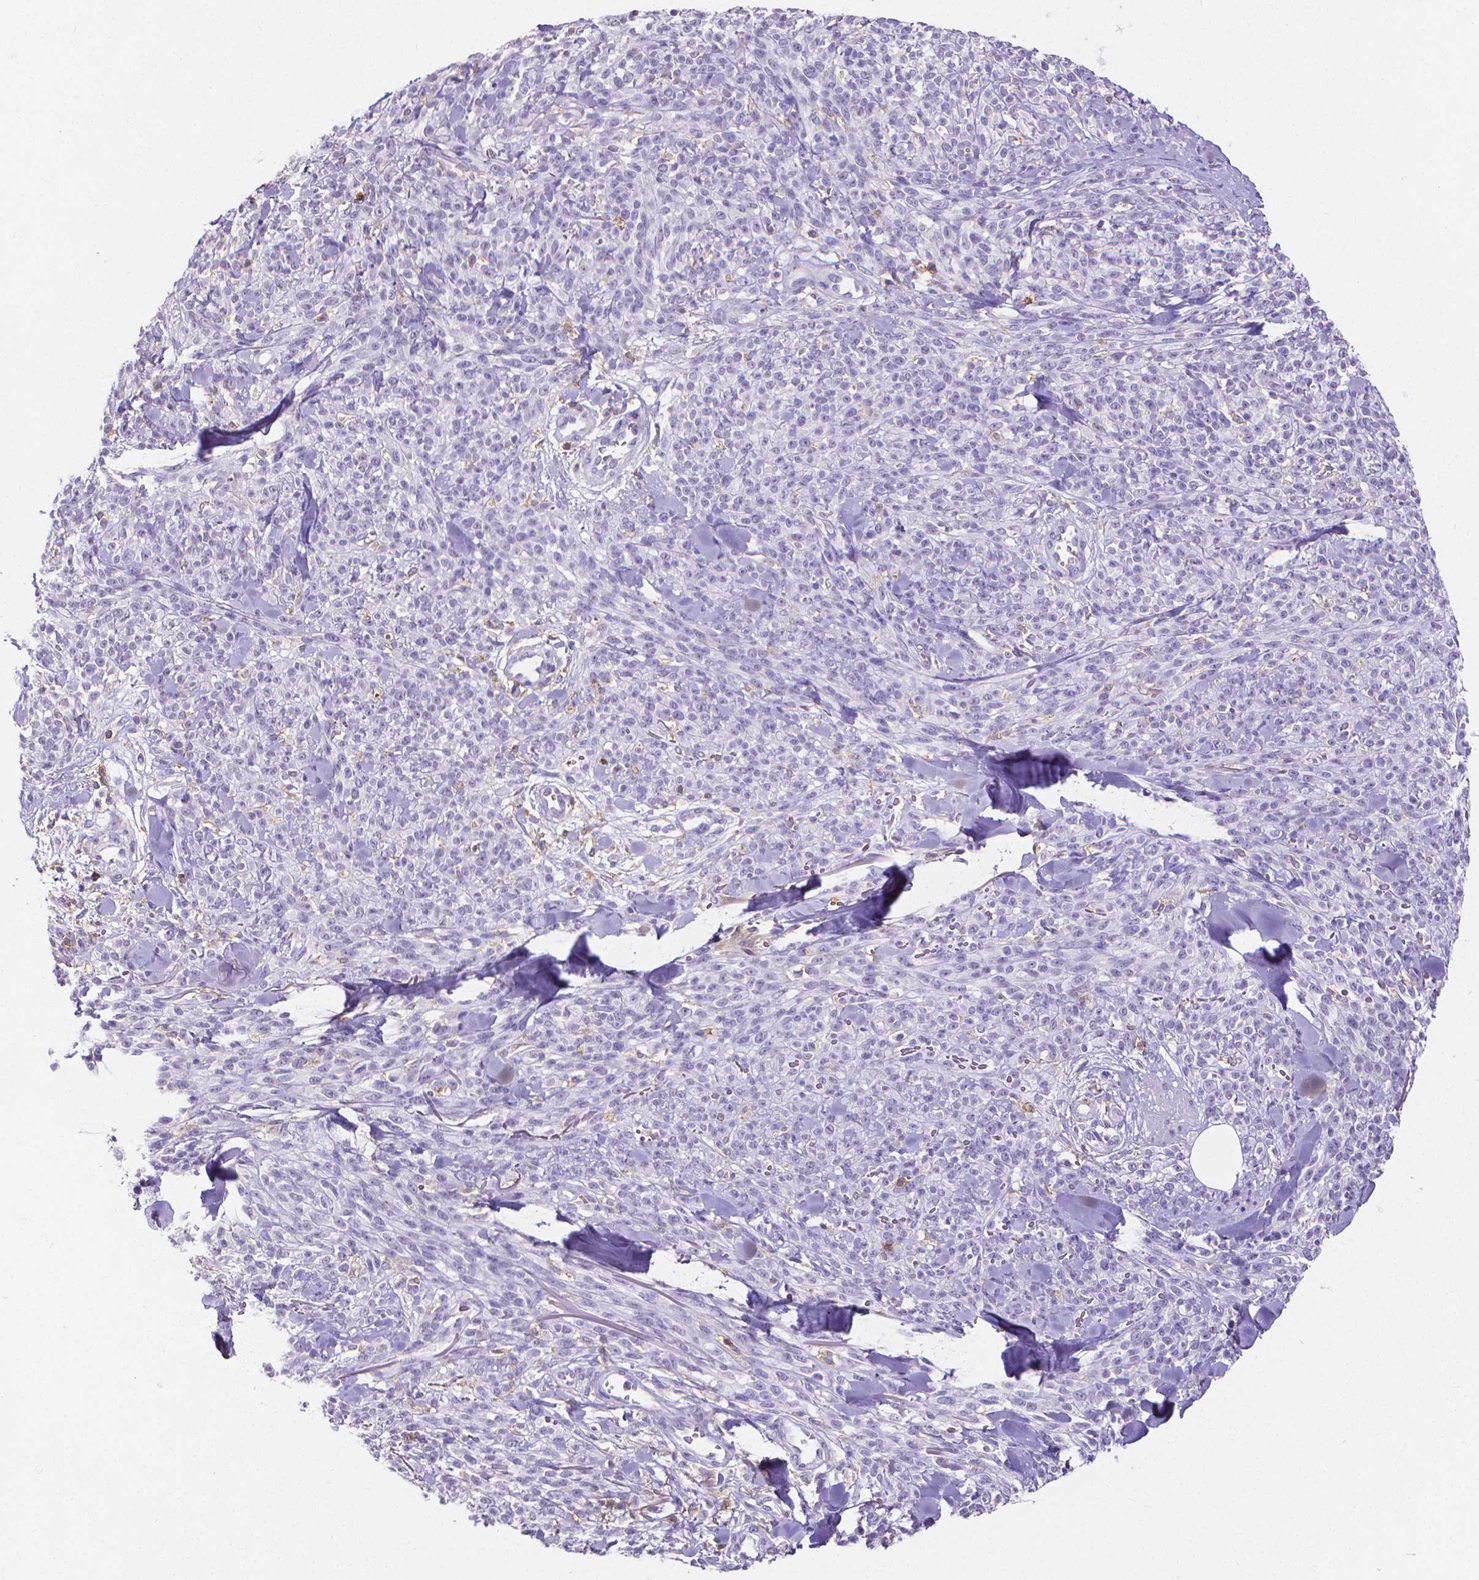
{"staining": {"intensity": "negative", "quantity": "none", "location": "none"}, "tissue": "melanoma", "cell_type": "Tumor cells", "image_type": "cancer", "snomed": [{"axis": "morphology", "description": "Malignant melanoma, NOS"}, {"axis": "topography", "description": "Skin"}, {"axis": "topography", "description": "Skin of trunk"}], "caption": "The IHC histopathology image has no significant positivity in tumor cells of malignant melanoma tissue.", "gene": "CD4", "patient": {"sex": "male", "age": 74}}